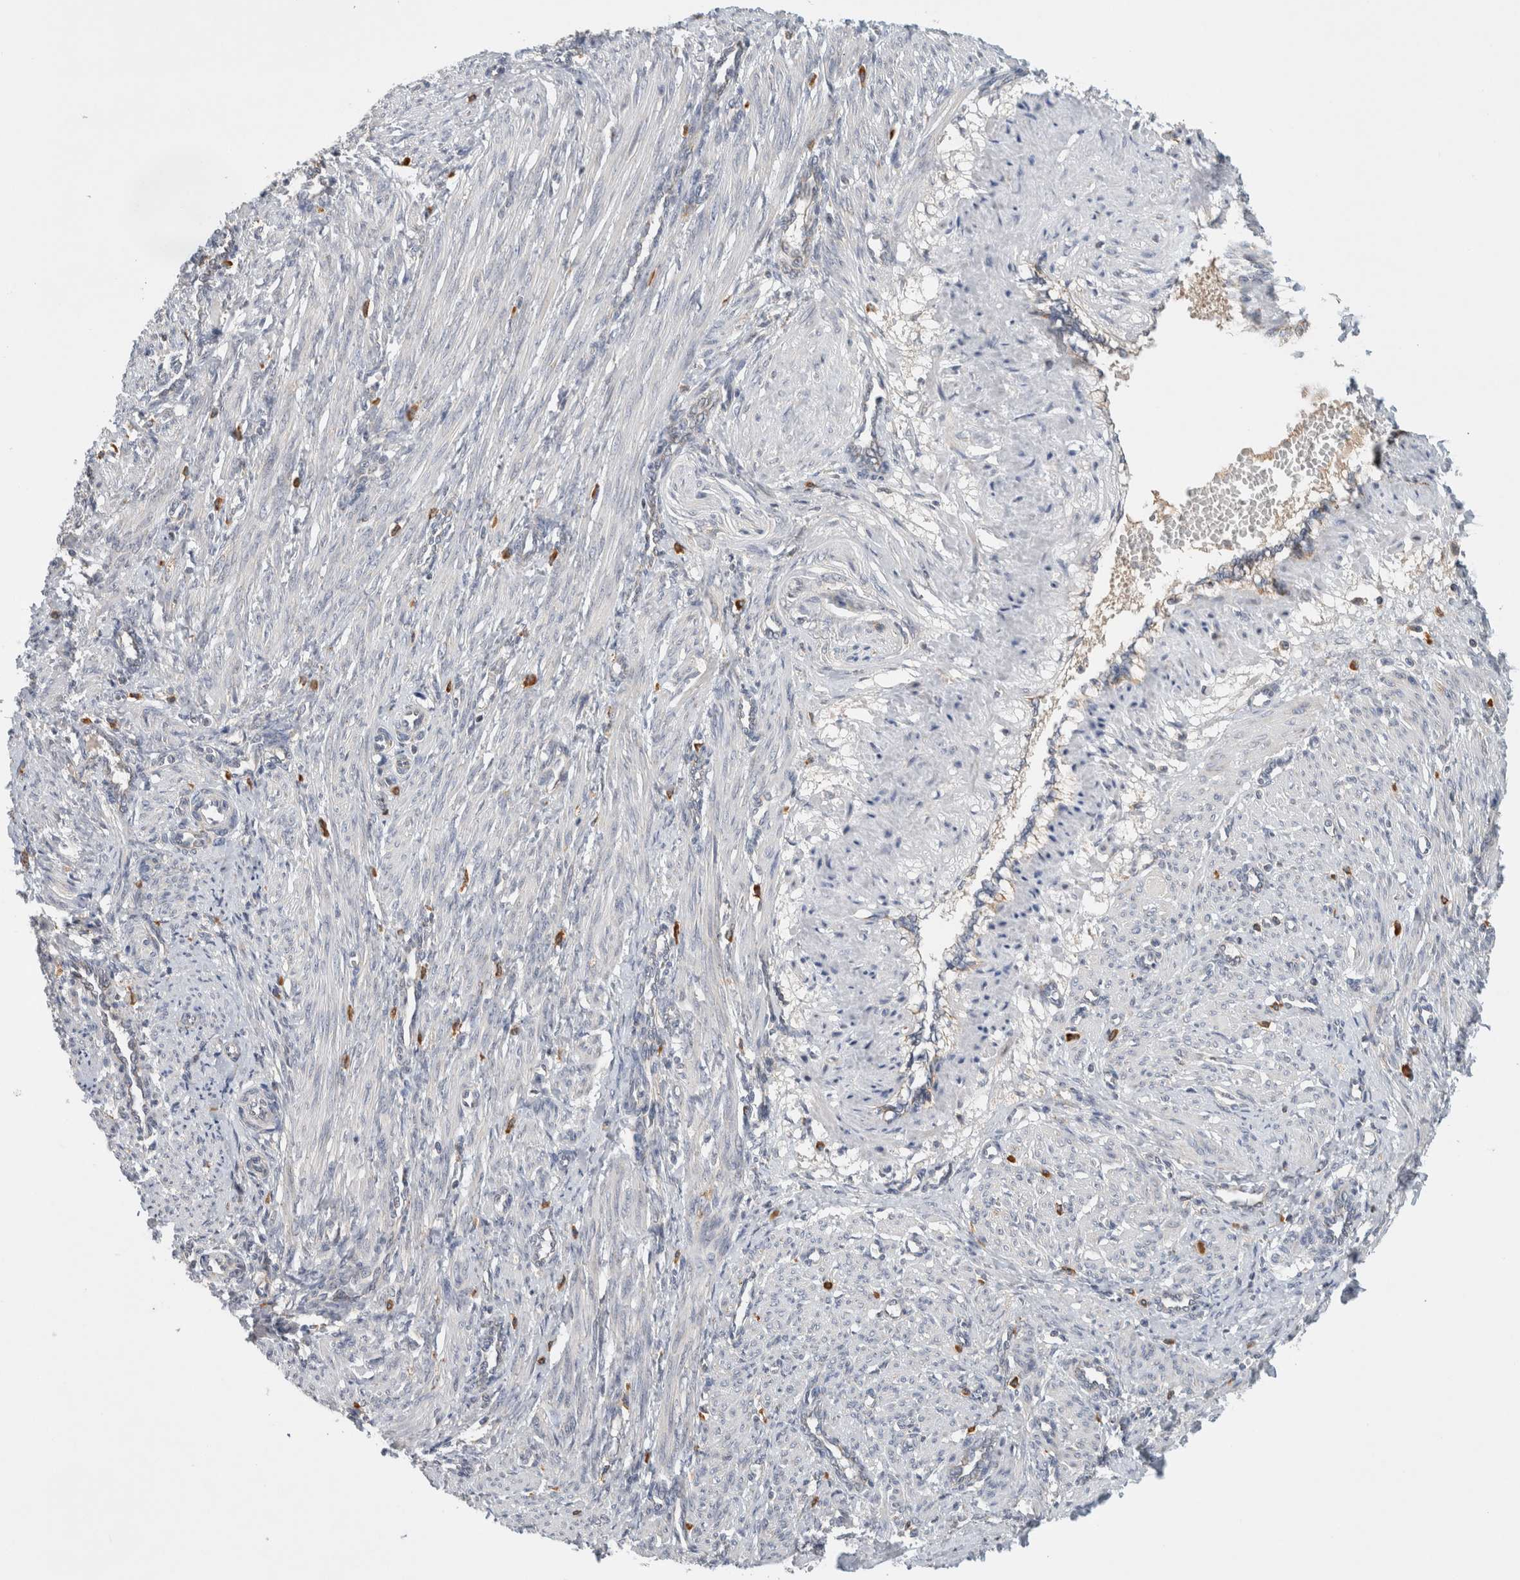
{"staining": {"intensity": "negative", "quantity": "none", "location": "none"}, "tissue": "smooth muscle", "cell_type": "Smooth muscle cells", "image_type": "normal", "snomed": [{"axis": "morphology", "description": "Normal tissue, NOS"}, {"axis": "topography", "description": "Endometrium"}], "caption": "This is an immunohistochemistry micrograph of normal smooth muscle. There is no staining in smooth muscle cells.", "gene": "AMPD1", "patient": {"sex": "female", "age": 33}}